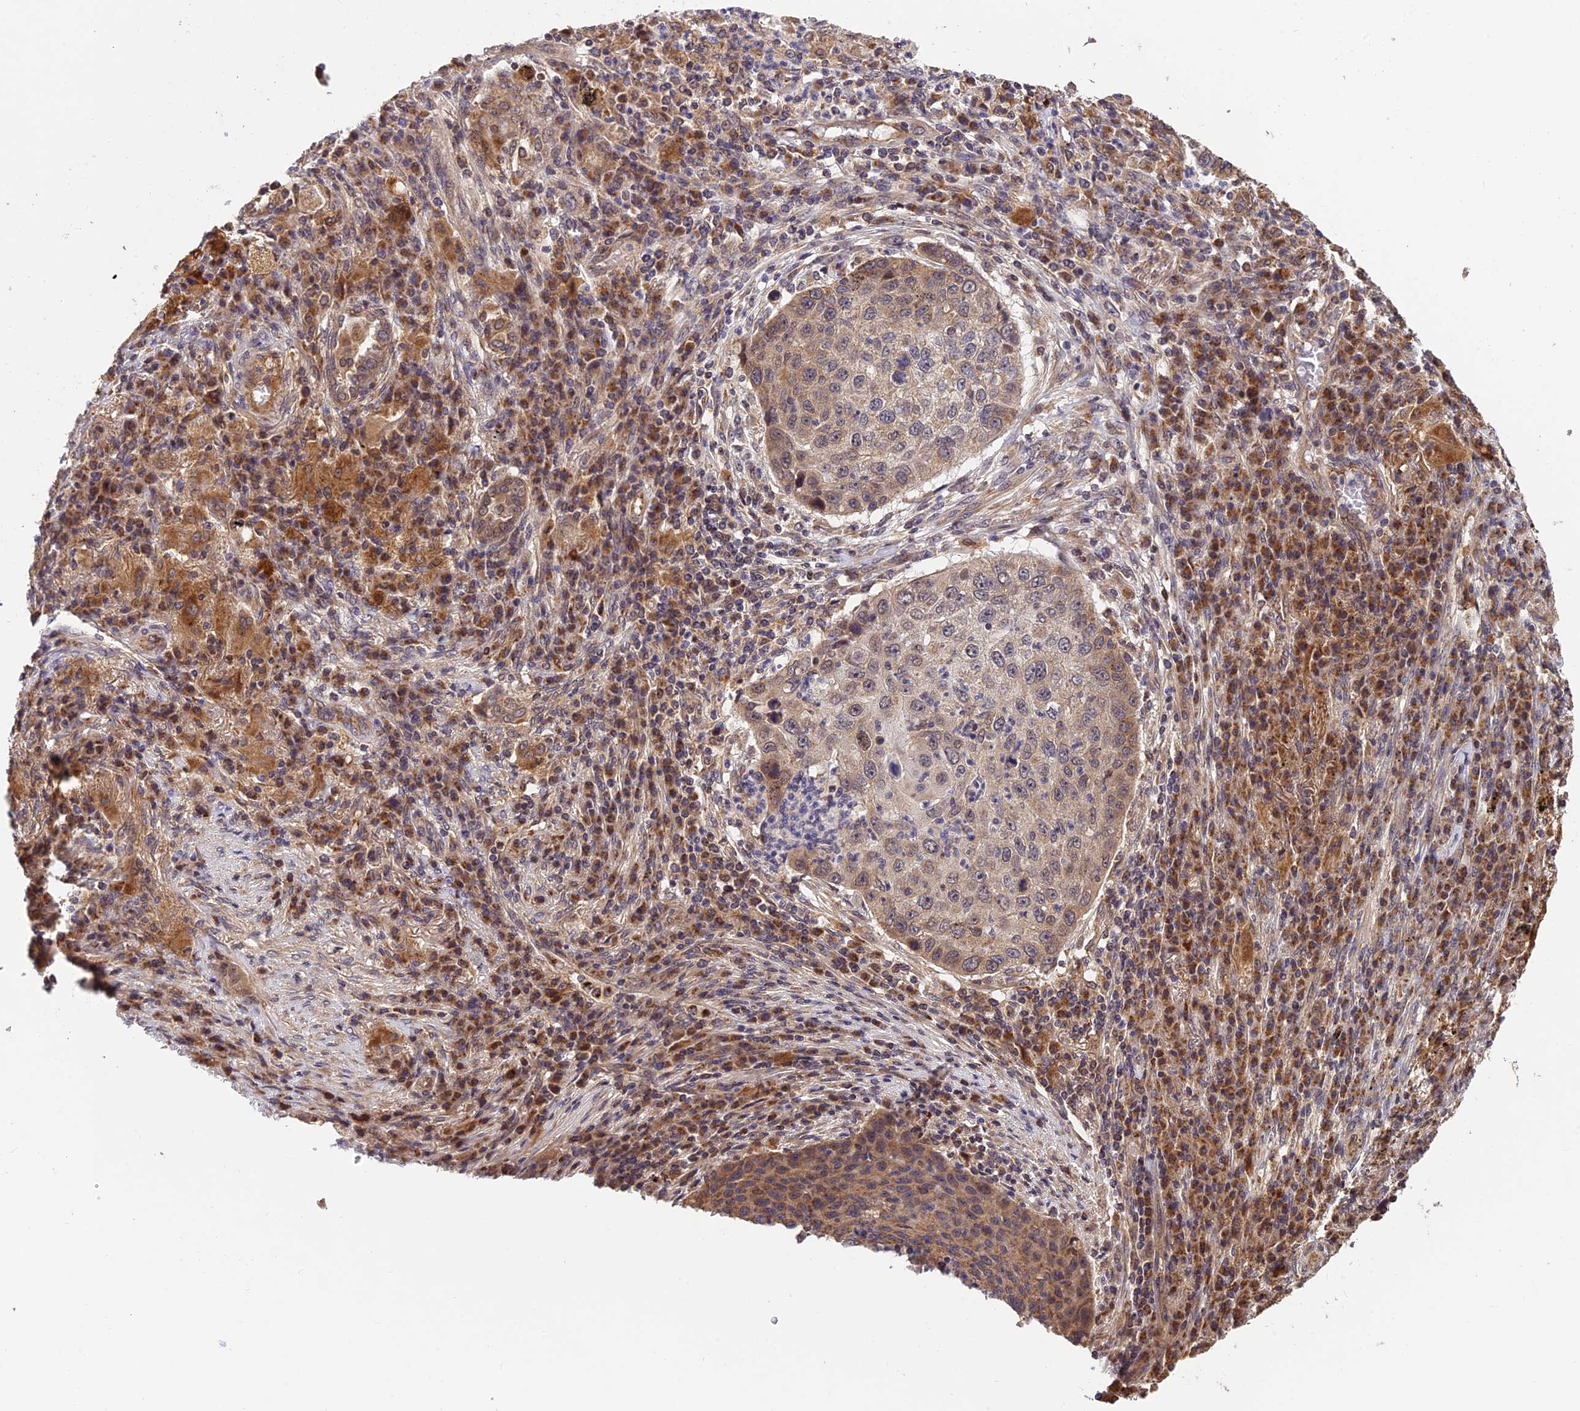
{"staining": {"intensity": "moderate", "quantity": "<25%", "location": "cytoplasmic/membranous"}, "tissue": "lung cancer", "cell_type": "Tumor cells", "image_type": "cancer", "snomed": [{"axis": "morphology", "description": "Squamous cell carcinoma, NOS"}, {"axis": "topography", "description": "Lung"}], "caption": "Lung squamous cell carcinoma was stained to show a protein in brown. There is low levels of moderate cytoplasmic/membranous staining in approximately <25% of tumor cells. (Brightfield microscopy of DAB IHC at high magnification).", "gene": "MNS1", "patient": {"sex": "female", "age": 63}}